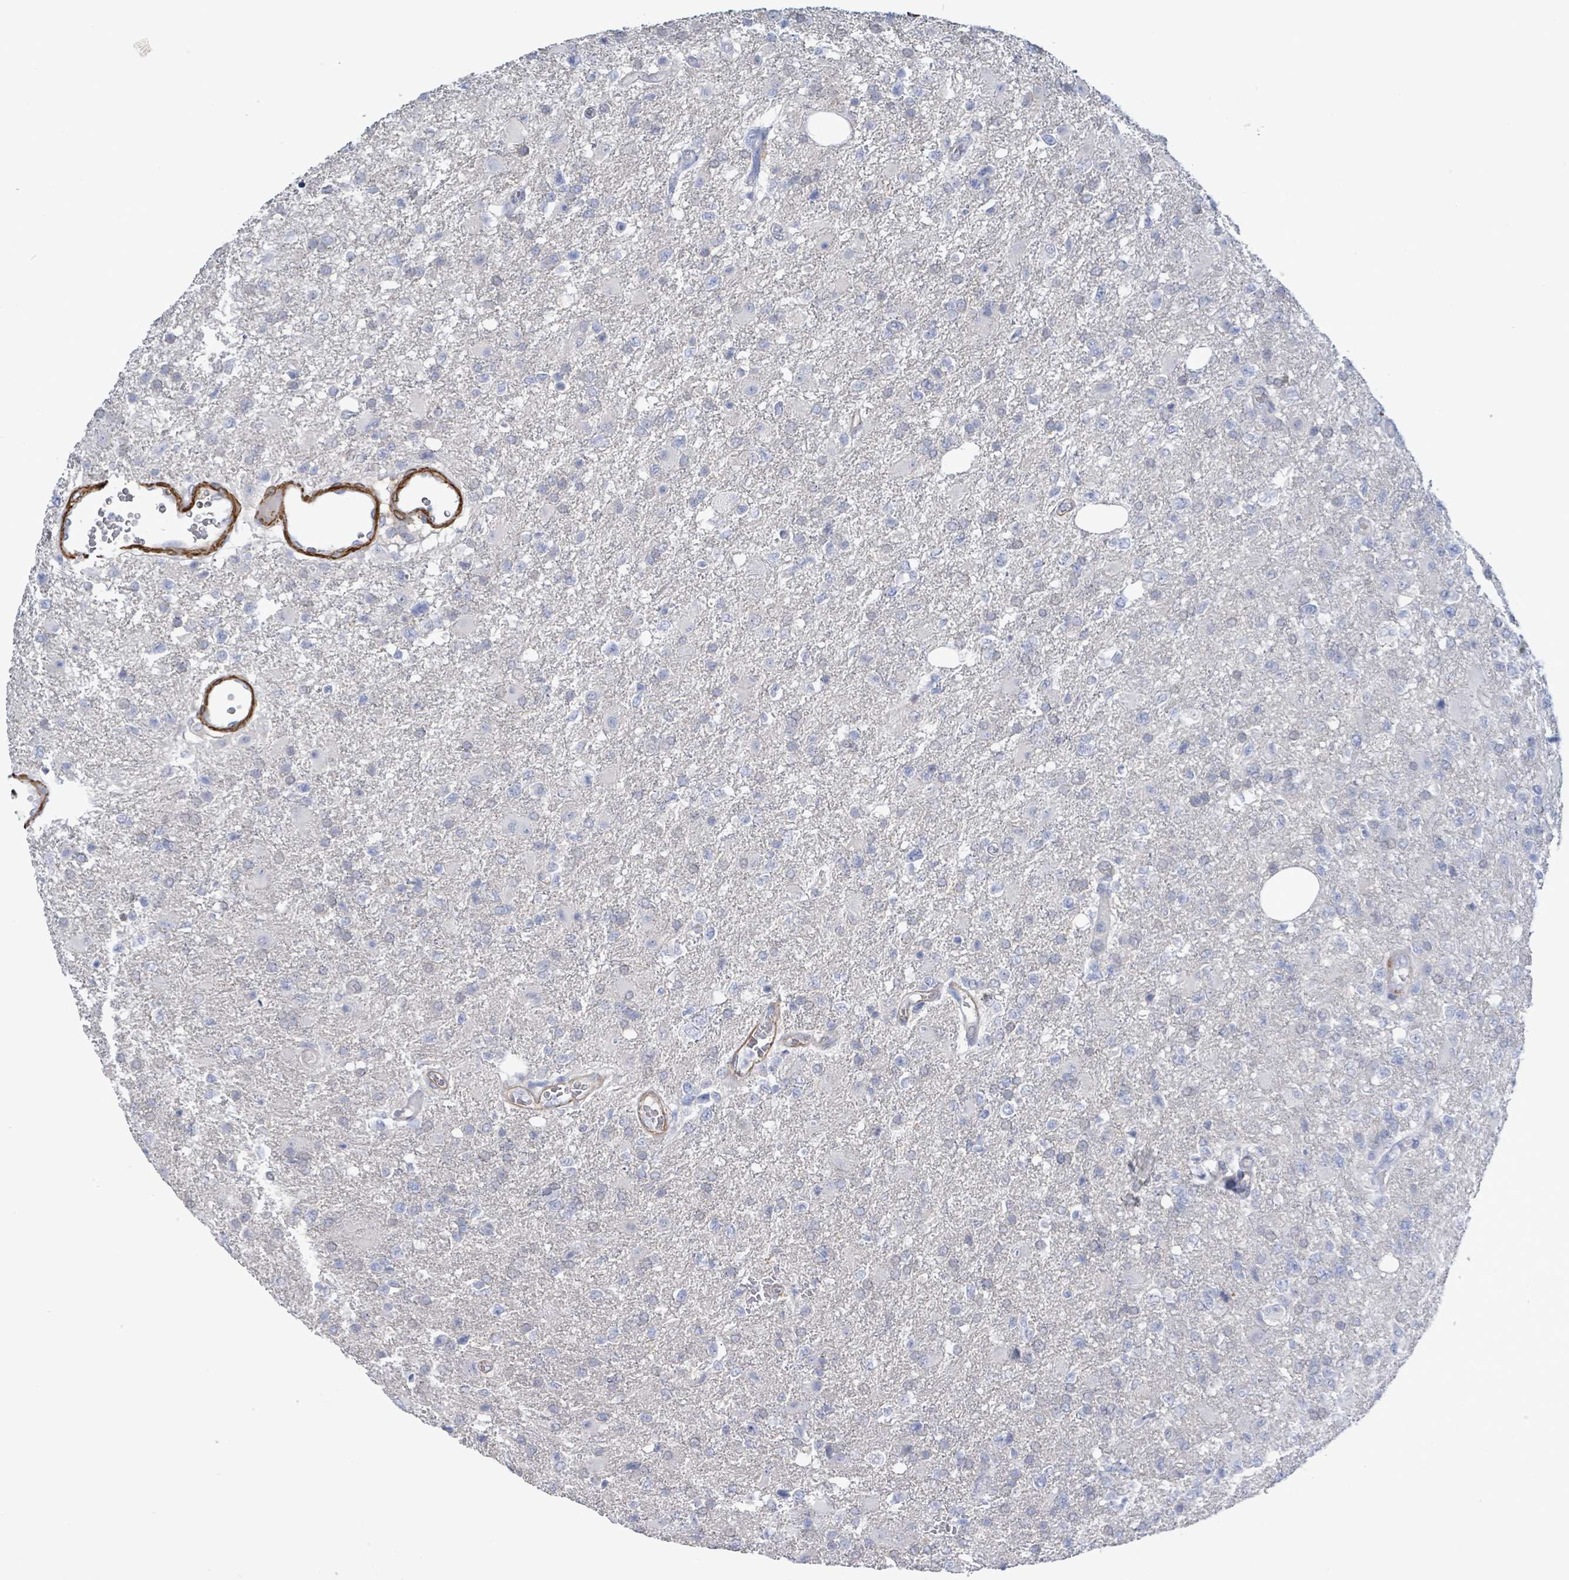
{"staining": {"intensity": "negative", "quantity": "none", "location": "none"}, "tissue": "glioma", "cell_type": "Tumor cells", "image_type": "cancer", "snomed": [{"axis": "morphology", "description": "Glioma, malignant, High grade"}, {"axis": "topography", "description": "Brain"}], "caption": "Tumor cells are negative for brown protein staining in glioma.", "gene": "DMRTC1B", "patient": {"sex": "male", "age": 56}}